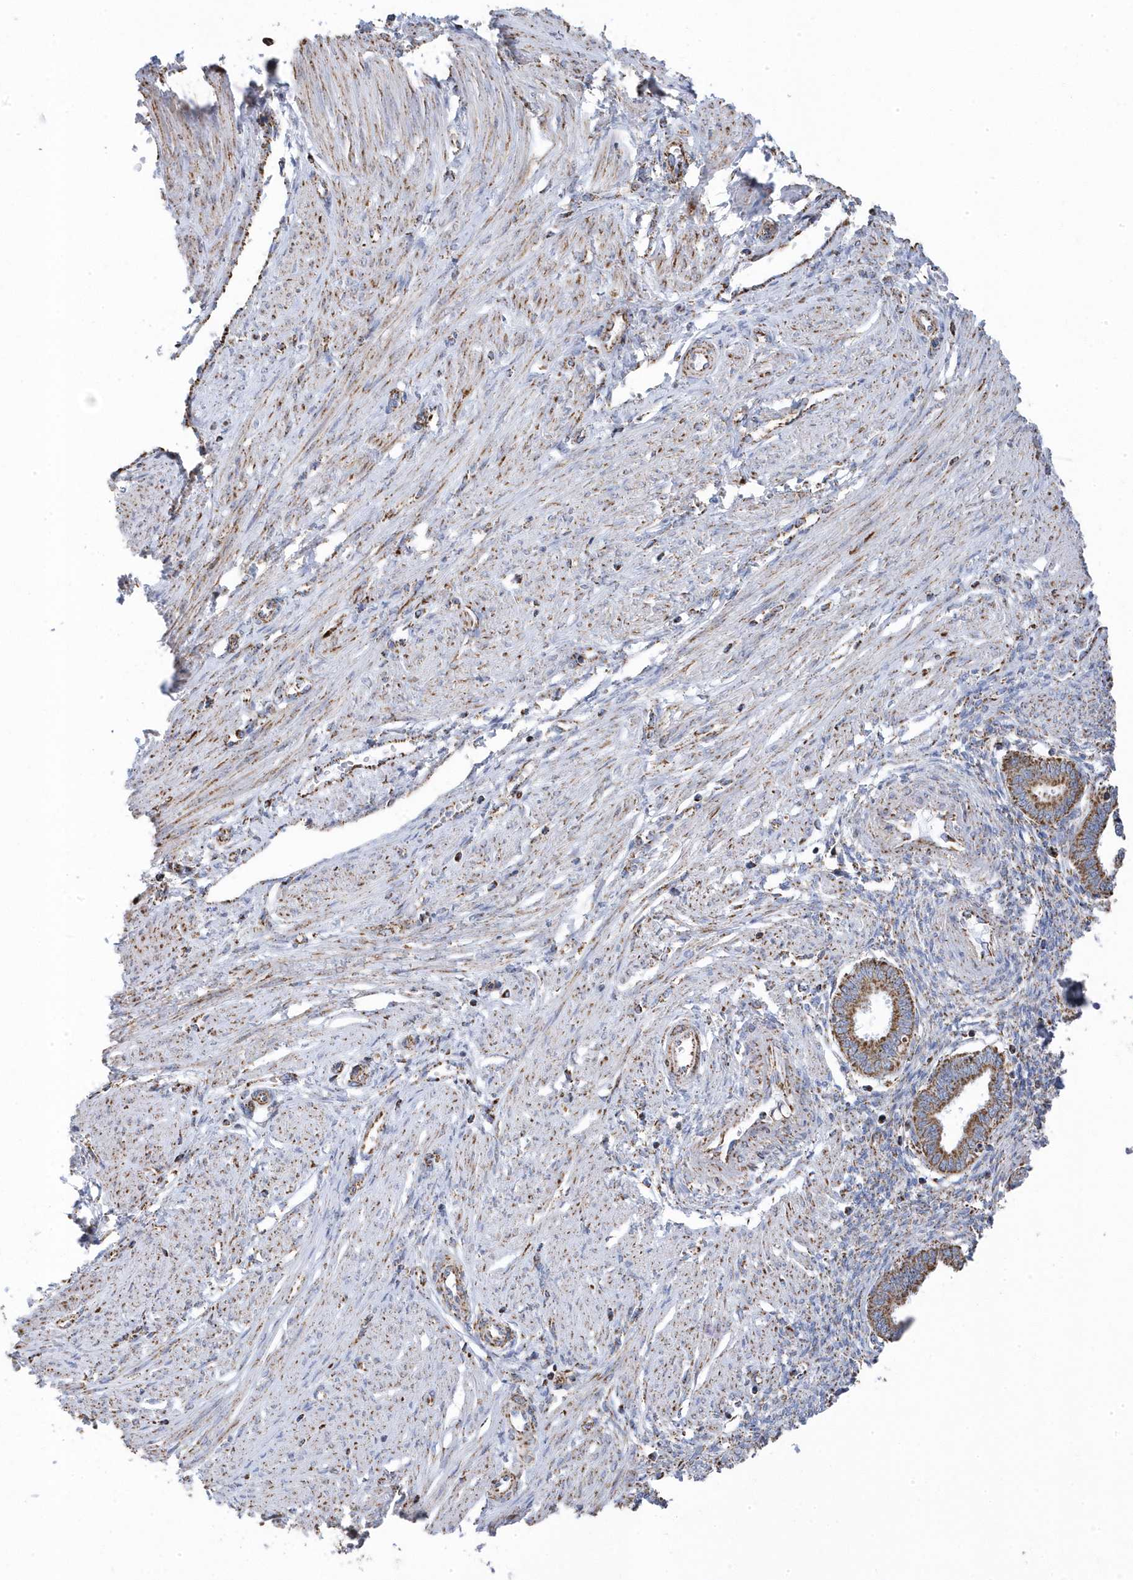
{"staining": {"intensity": "moderate", "quantity": "25%-75%", "location": "cytoplasmic/membranous"}, "tissue": "endometrium", "cell_type": "Cells in endometrial stroma", "image_type": "normal", "snomed": [{"axis": "morphology", "description": "Normal tissue, NOS"}, {"axis": "topography", "description": "Endometrium"}], "caption": "Immunohistochemical staining of normal human endometrium shows moderate cytoplasmic/membranous protein staining in about 25%-75% of cells in endometrial stroma.", "gene": "GTPBP8", "patient": {"sex": "female", "age": 33}}